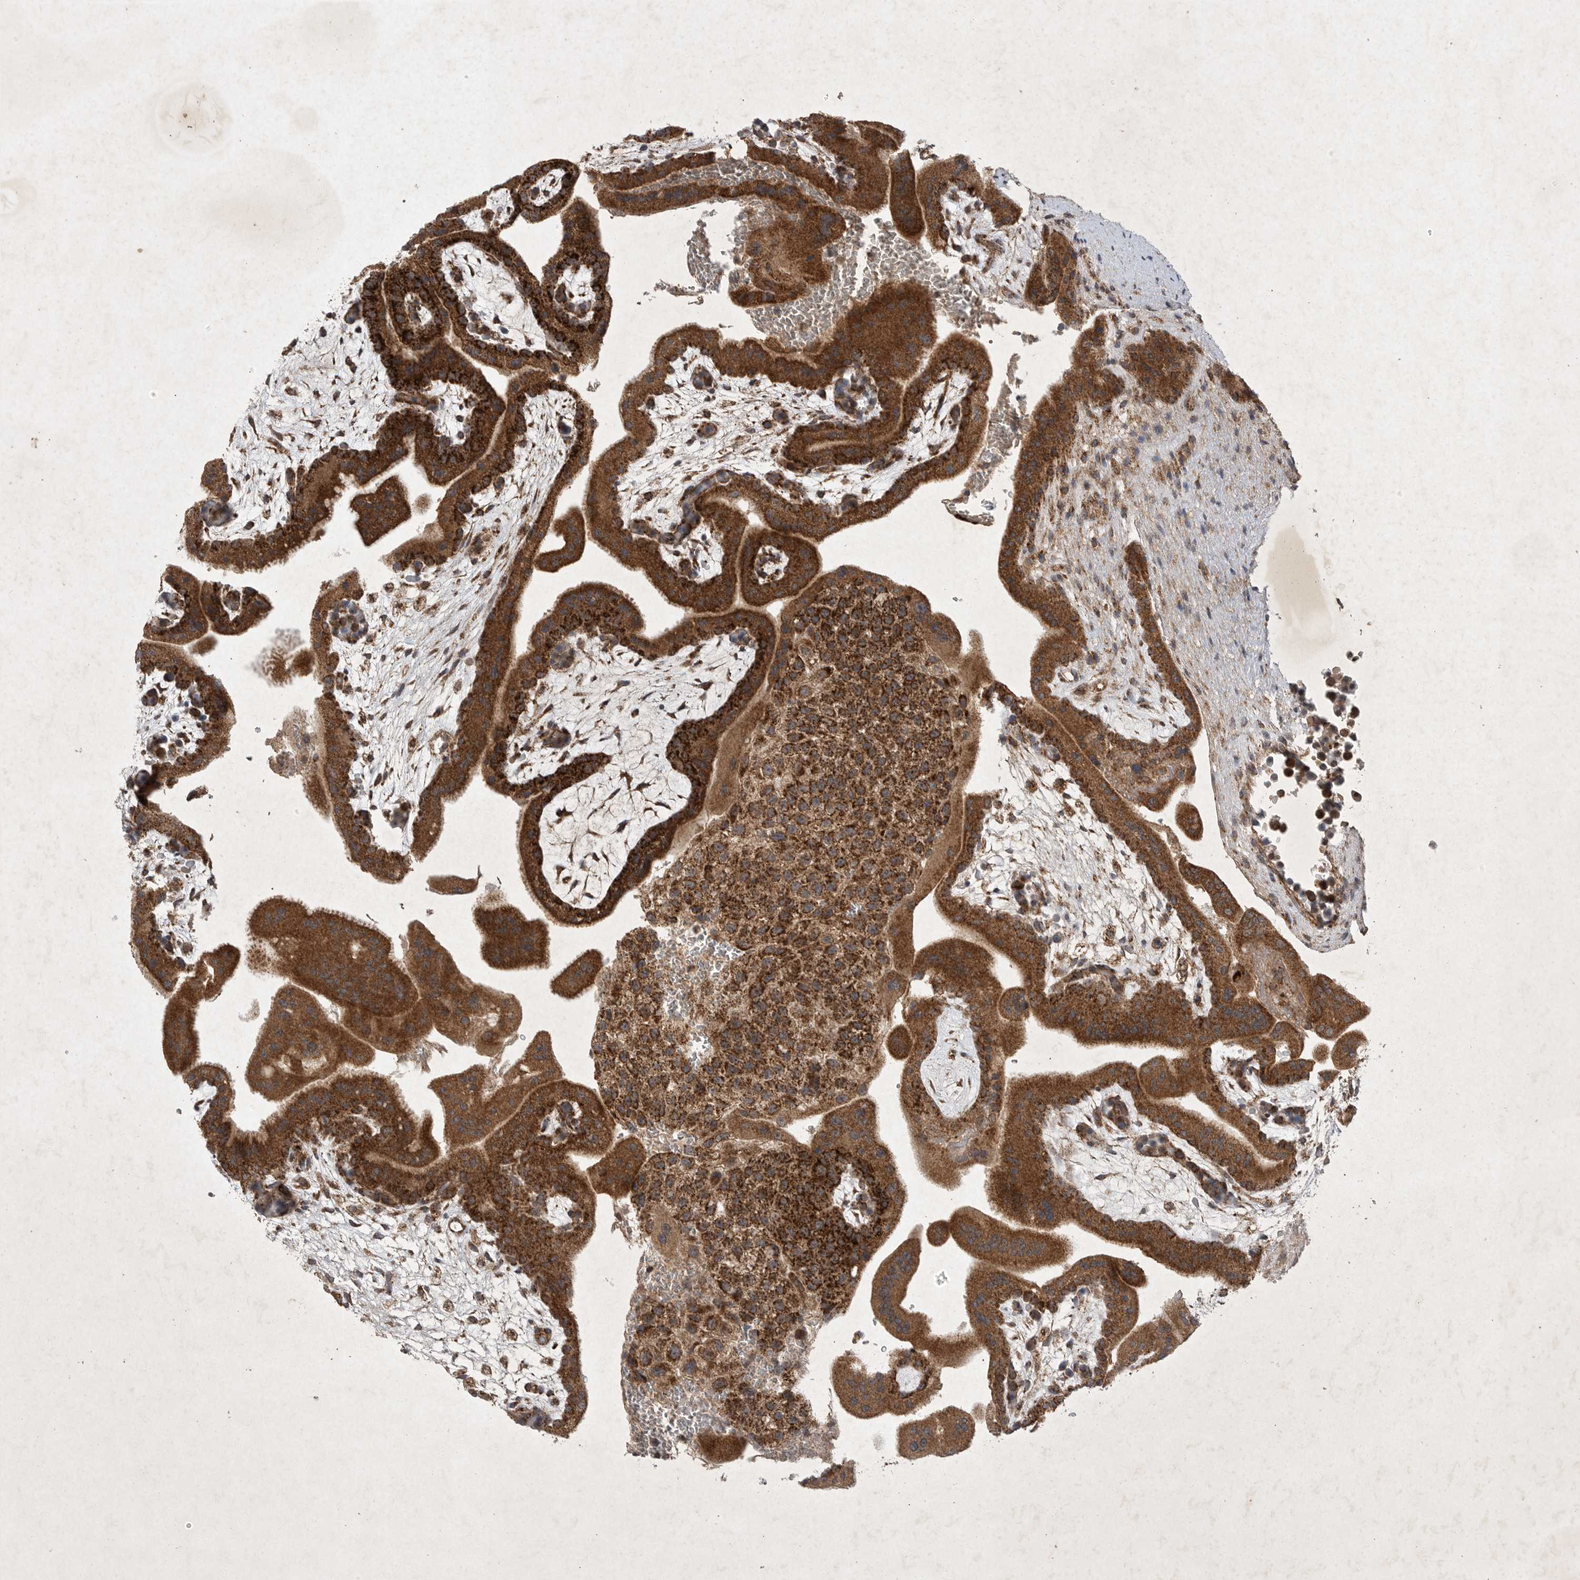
{"staining": {"intensity": "strong", "quantity": ">75%", "location": "cytoplasmic/membranous"}, "tissue": "placenta", "cell_type": "Decidual cells", "image_type": "normal", "snomed": [{"axis": "morphology", "description": "Normal tissue, NOS"}, {"axis": "topography", "description": "Placenta"}], "caption": "Immunohistochemical staining of benign human placenta displays >75% levels of strong cytoplasmic/membranous protein staining in about >75% of decidual cells.", "gene": "DDR1", "patient": {"sex": "female", "age": 35}}